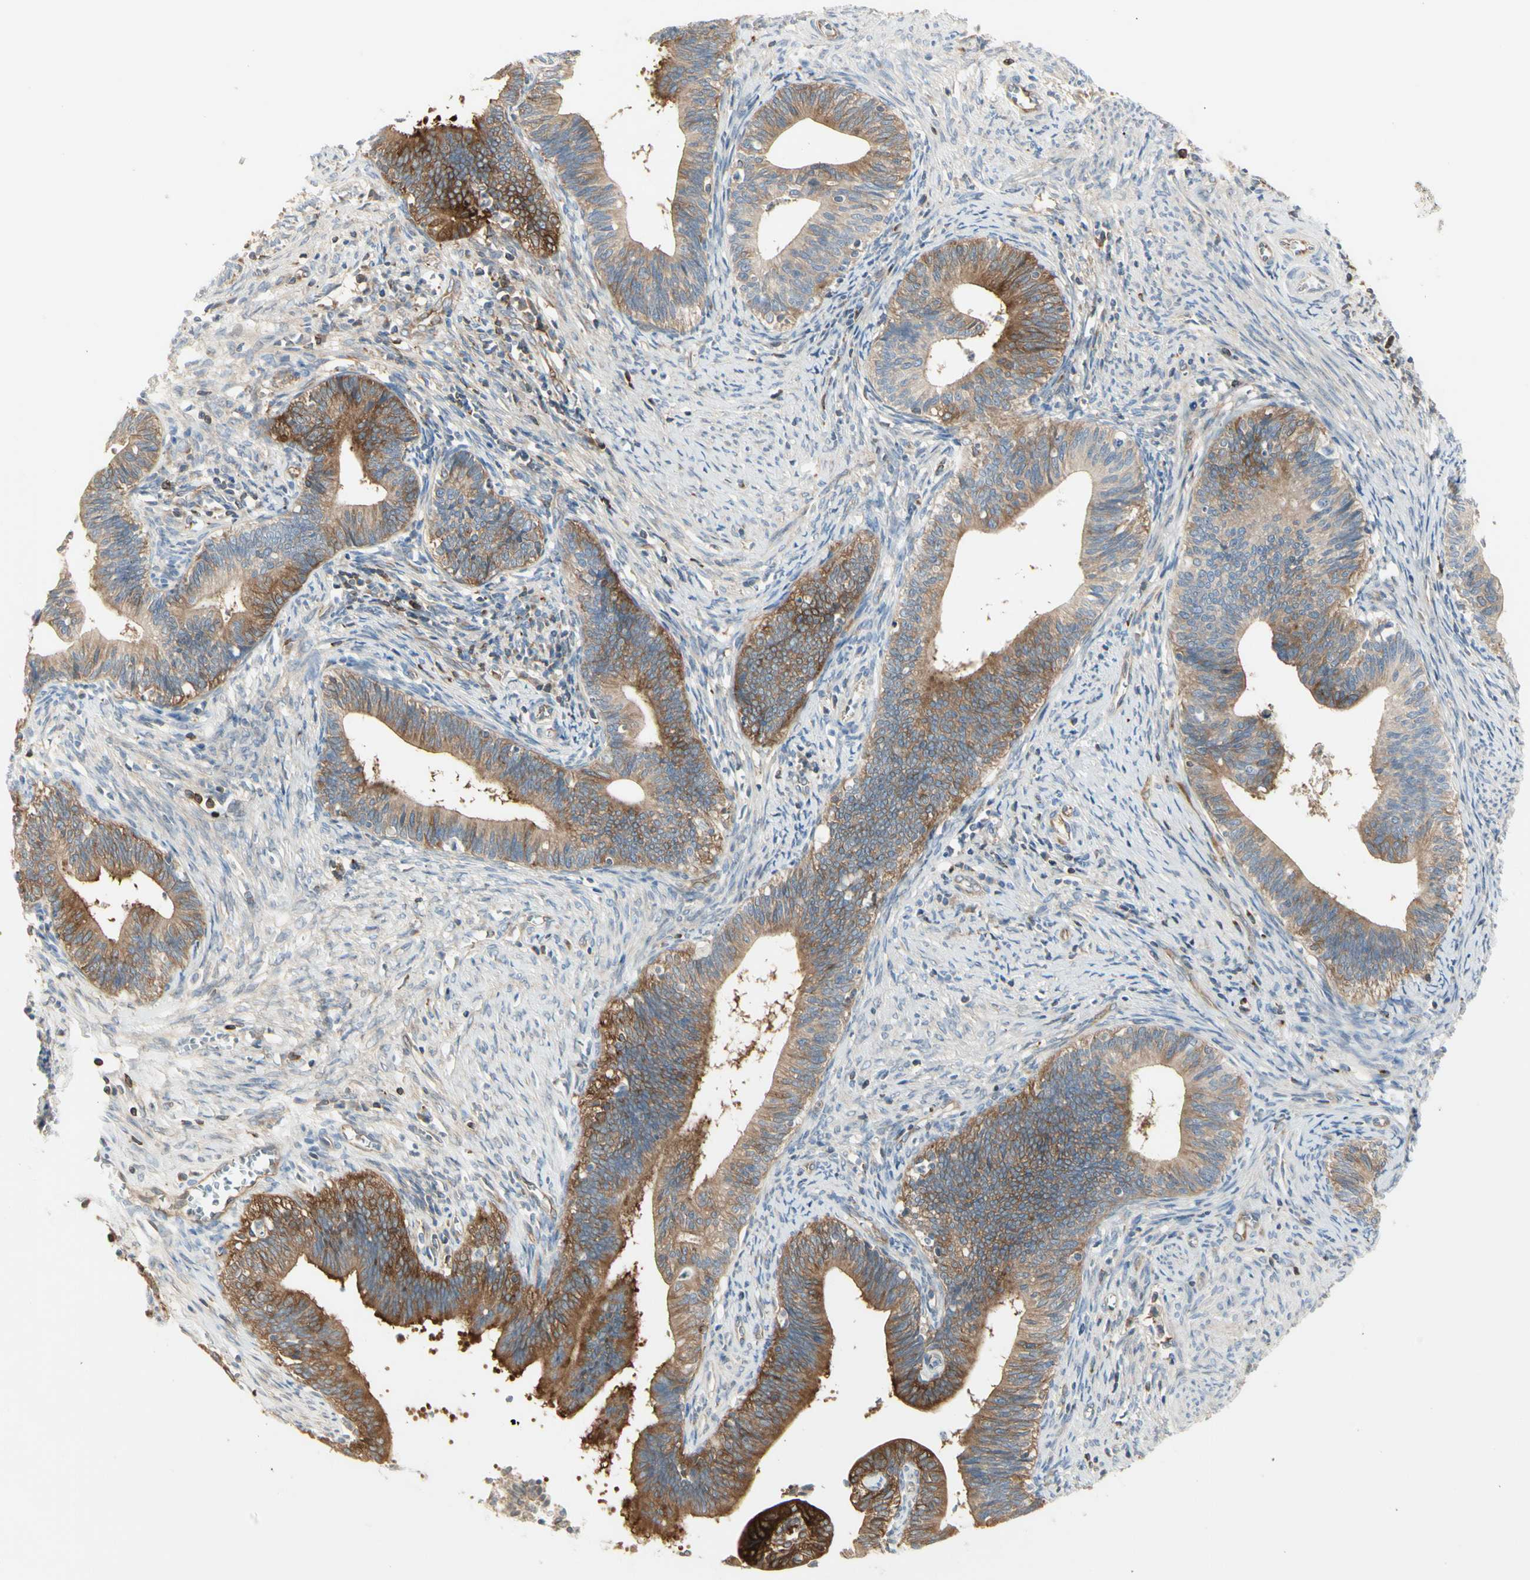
{"staining": {"intensity": "moderate", "quantity": "25%-75%", "location": "cytoplasmic/membranous"}, "tissue": "cervical cancer", "cell_type": "Tumor cells", "image_type": "cancer", "snomed": [{"axis": "morphology", "description": "Adenocarcinoma, NOS"}, {"axis": "topography", "description": "Cervix"}], "caption": "A micrograph showing moderate cytoplasmic/membranous positivity in about 25%-75% of tumor cells in cervical adenocarcinoma, as visualized by brown immunohistochemical staining.", "gene": "NFKB2", "patient": {"sex": "female", "age": 44}}